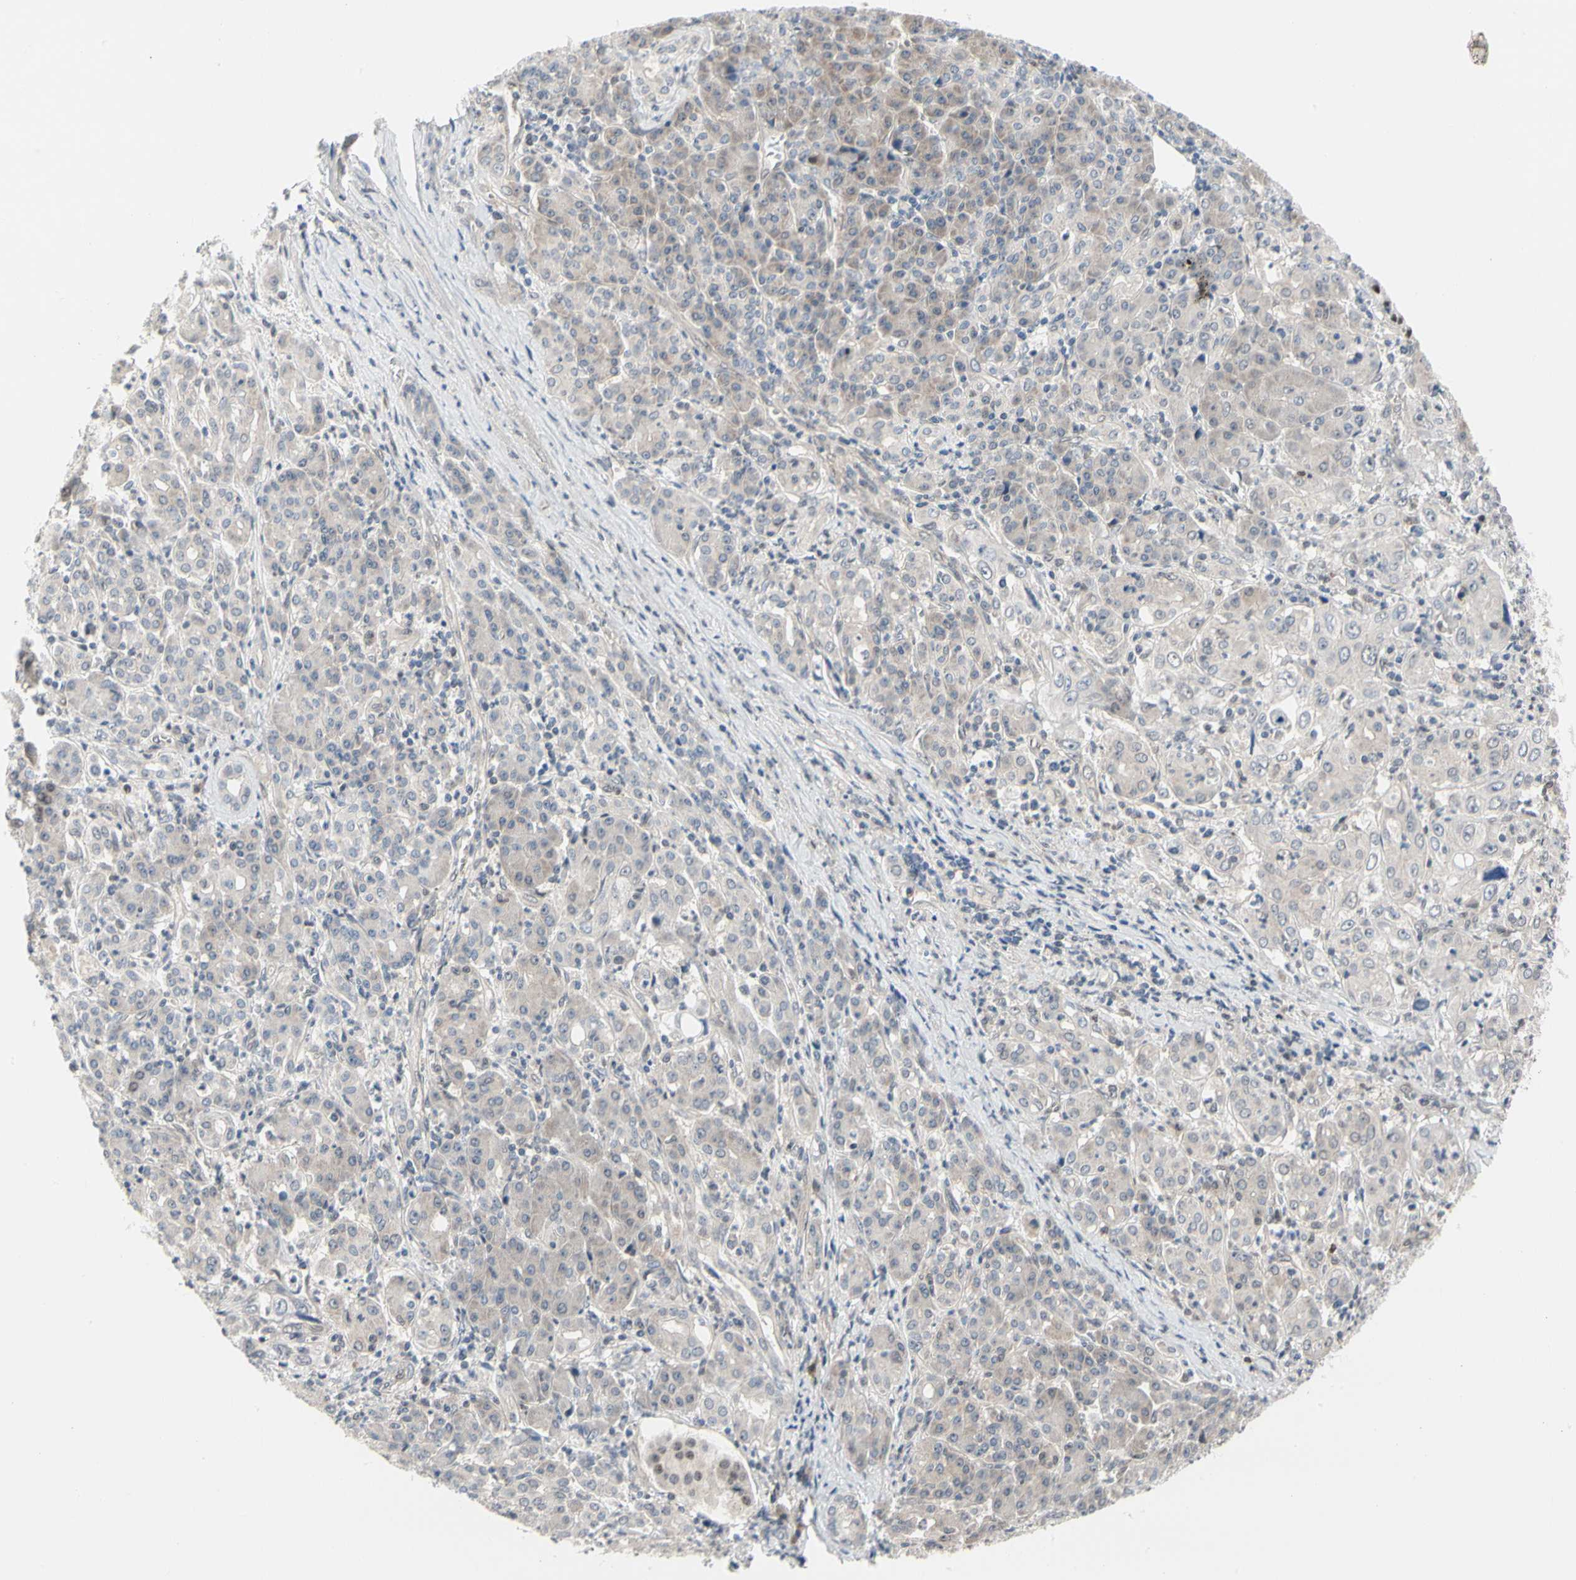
{"staining": {"intensity": "weak", "quantity": ">75%", "location": "cytoplasmic/membranous"}, "tissue": "pancreatic cancer", "cell_type": "Tumor cells", "image_type": "cancer", "snomed": [{"axis": "morphology", "description": "Adenocarcinoma, NOS"}, {"axis": "topography", "description": "Pancreas"}], "caption": "Tumor cells show low levels of weak cytoplasmic/membranous positivity in about >75% of cells in human pancreatic cancer (adenocarcinoma).", "gene": "CDK5", "patient": {"sex": "male", "age": 70}}